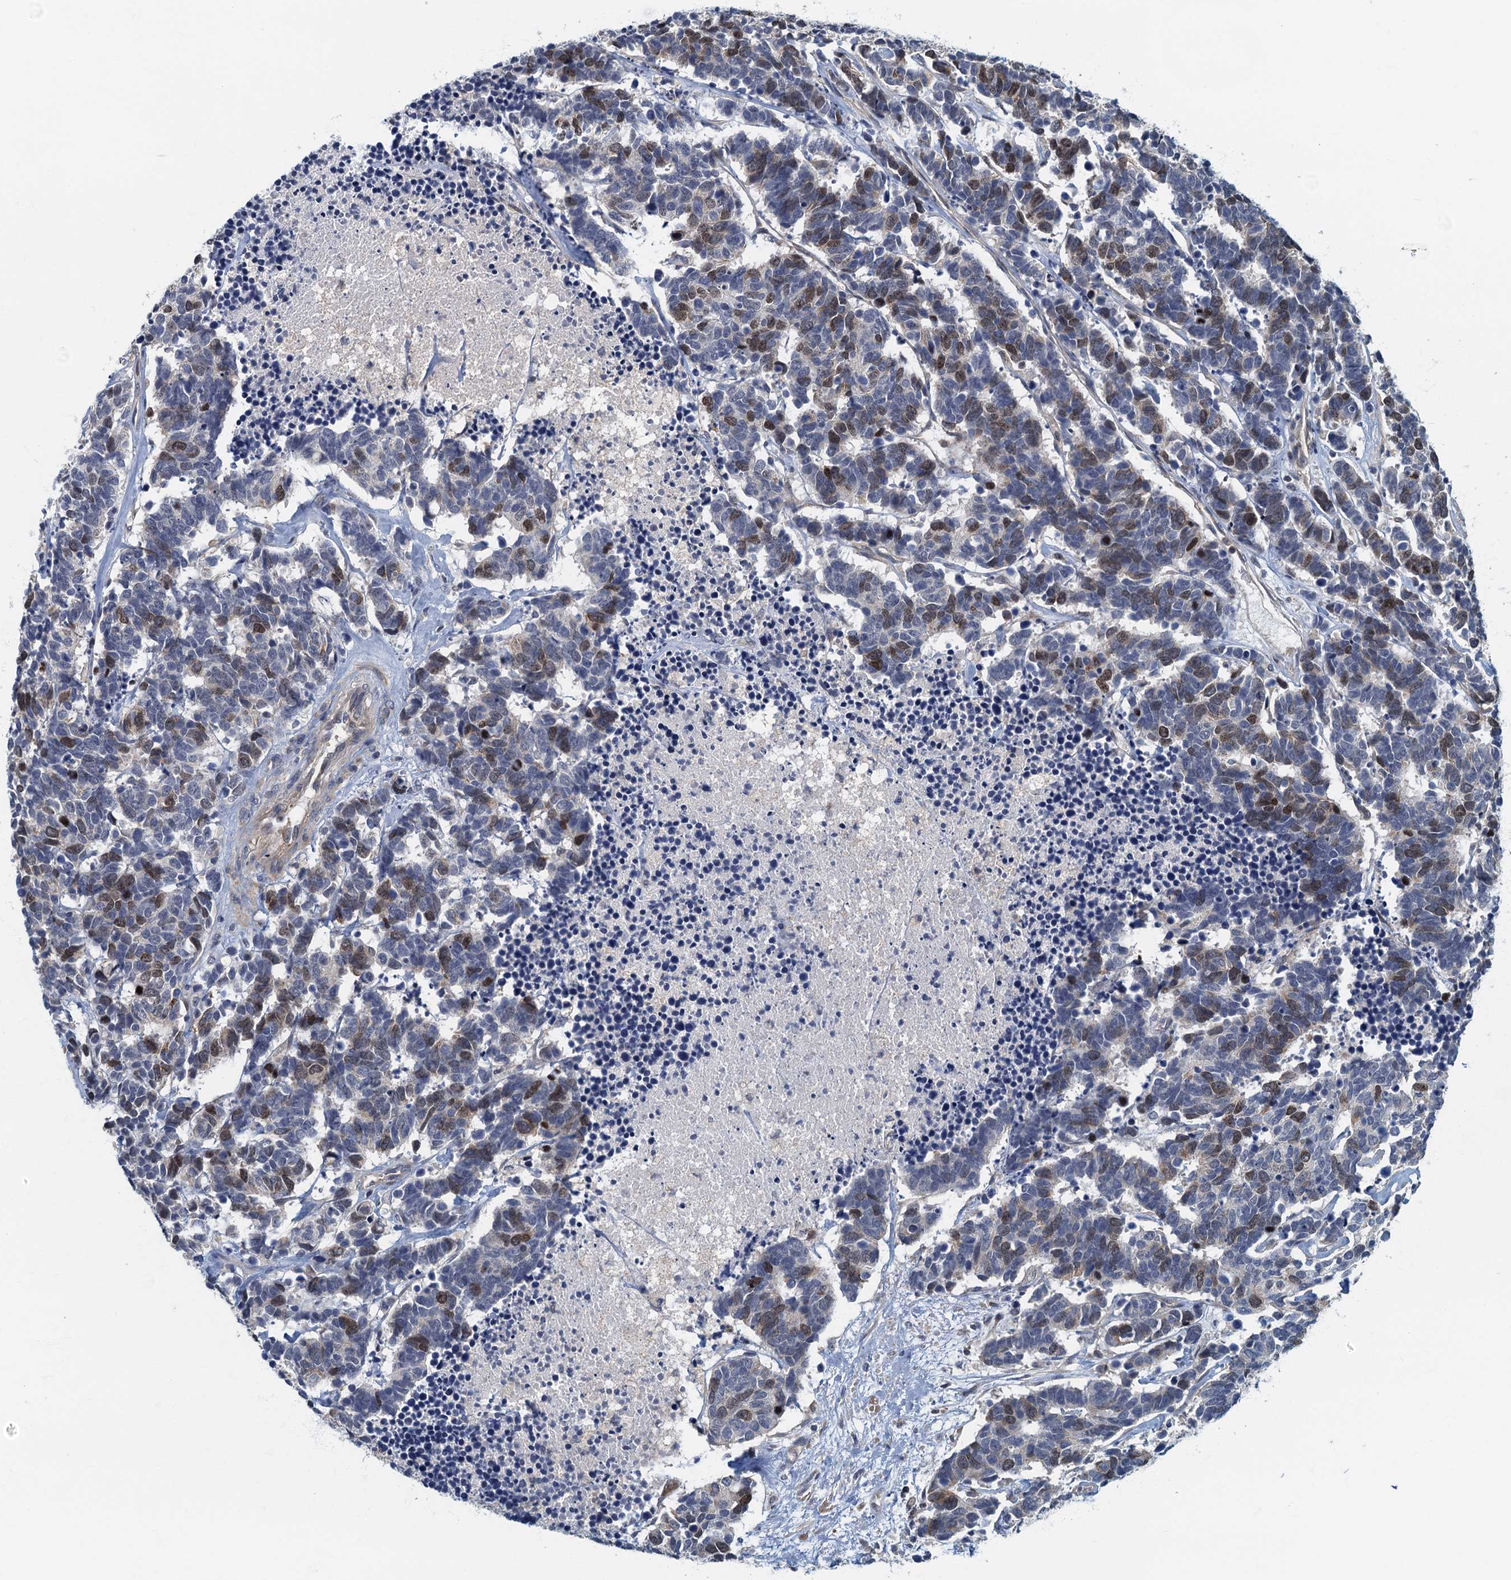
{"staining": {"intensity": "weak", "quantity": "25%-75%", "location": "cytoplasmic/membranous,nuclear"}, "tissue": "carcinoid", "cell_type": "Tumor cells", "image_type": "cancer", "snomed": [{"axis": "morphology", "description": "Carcinoma, NOS"}, {"axis": "morphology", "description": "Carcinoid, malignant, NOS"}, {"axis": "topography", "description": "Urinary bladder"}], "caption": "An immunohistochemistry (IHC) photomicrograph of neoplastic tissue is shown. Protein staining in brown labels weak cytoplasmic/membranous and nuclear positivity in carcinoid within tumor cells. The staining was performed using DAB to visualize the protein expression in brown, while the nuclei were stained in blue with hematoxylin (Magnification: 20x).", "gene": "CKAP2L", "patient": {"sex": "male", "age": 57}}